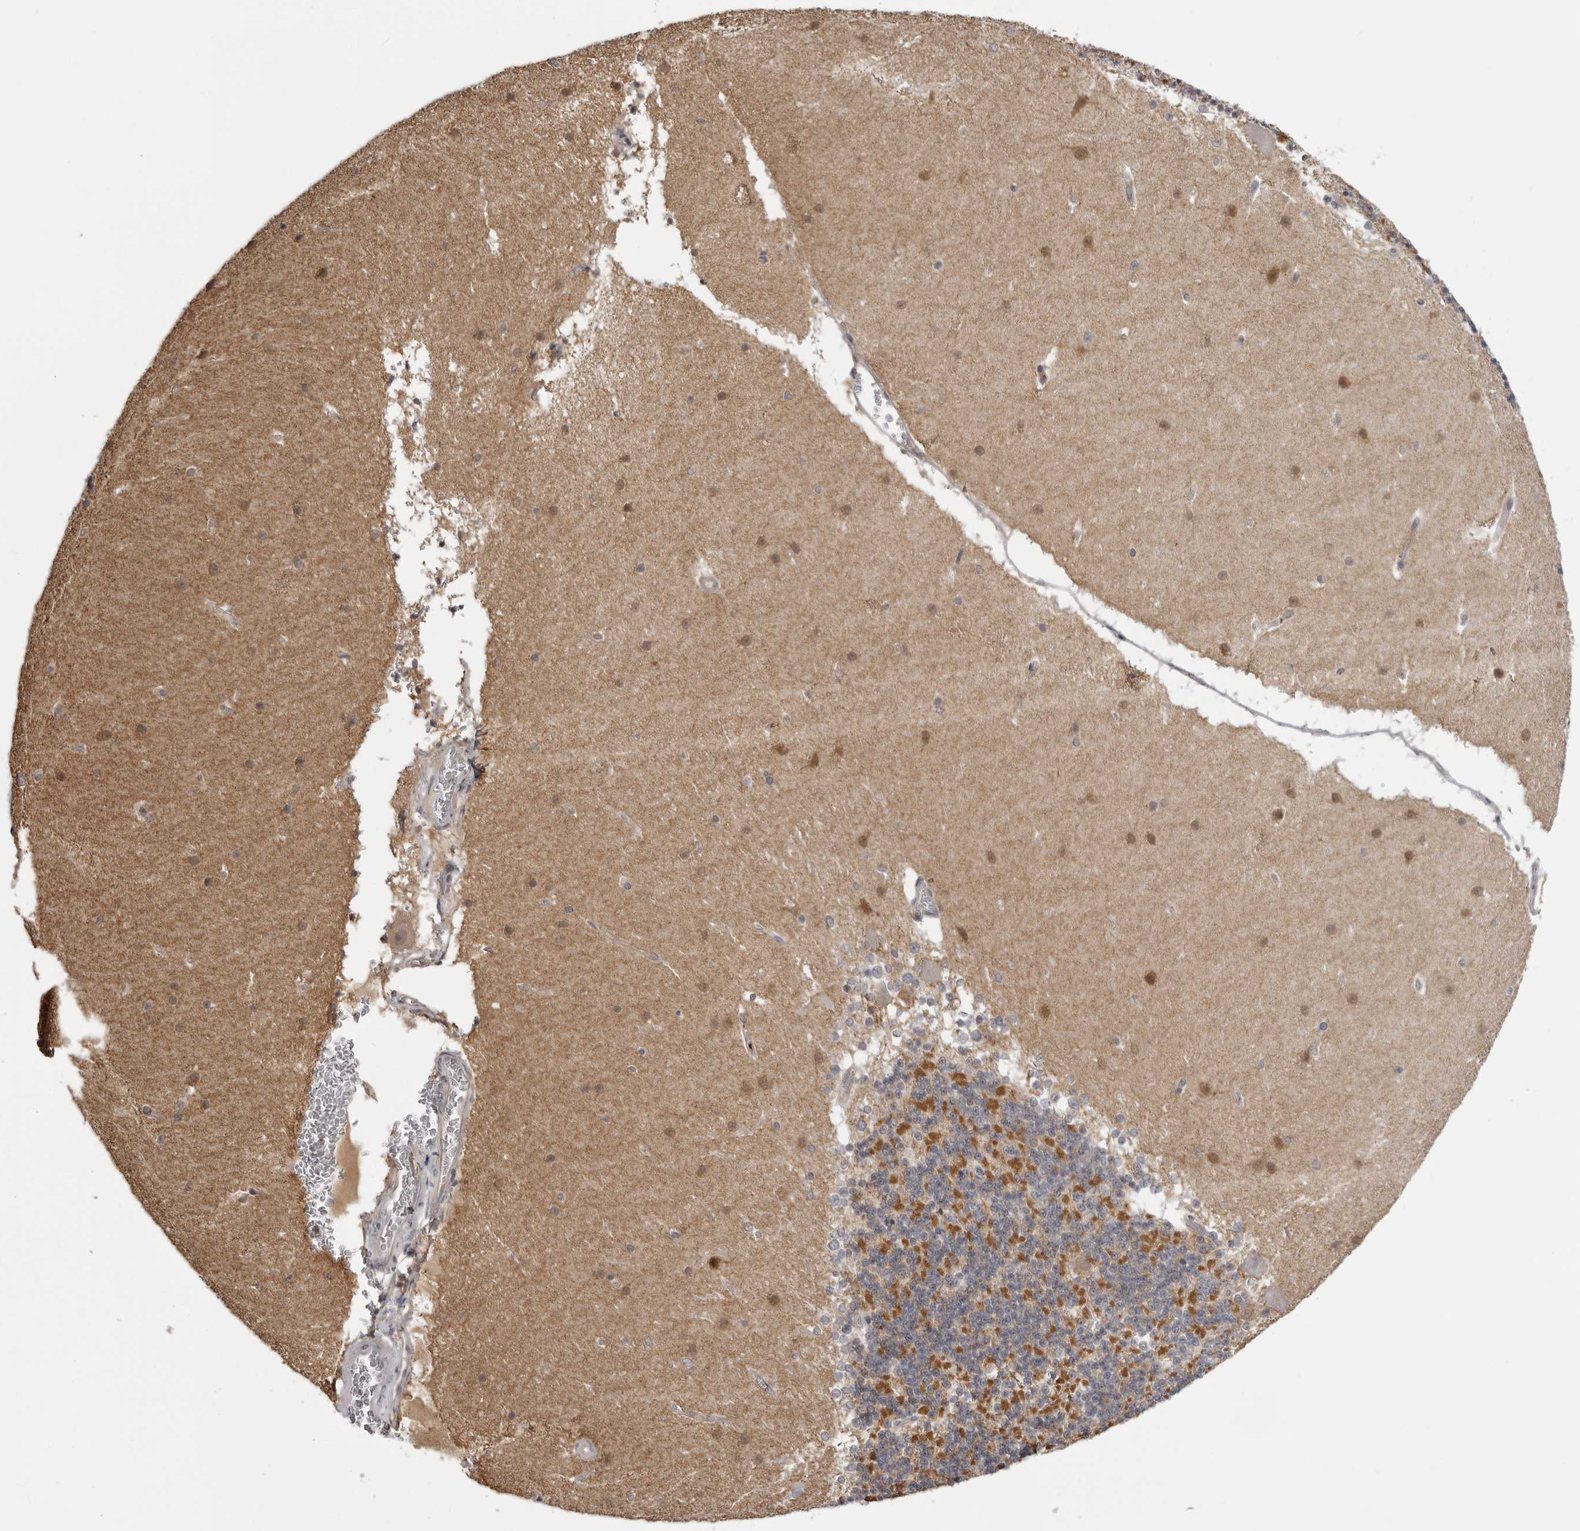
{"staining": {"intensity": "moderate", "quantity": ">75%", "location": "cytoplasmic/membranous"}, "tissue": "cerebellum", "cell_type": "Cells in granular layer", "image_type": "normal", "snomed": [{"axis": "morphology", "description": "Normal tissue, NOS"}, {"axis": "topography", "description": "Cerebellum"}], "caption": "IHC (DAB) staining of unremarkable cerebellum demonstrates moderate cytoplasmic/membranous protein staining in approximately >75% of cells in granular layer. Using DAB (3,3'-diaminobenzidine) (brown) and hematoxylin (blue) stains, captured at high magnification using brightfield microscopy.", "gene": "PLEKHF2", "patient": {"sex": "female", "age": 19}}